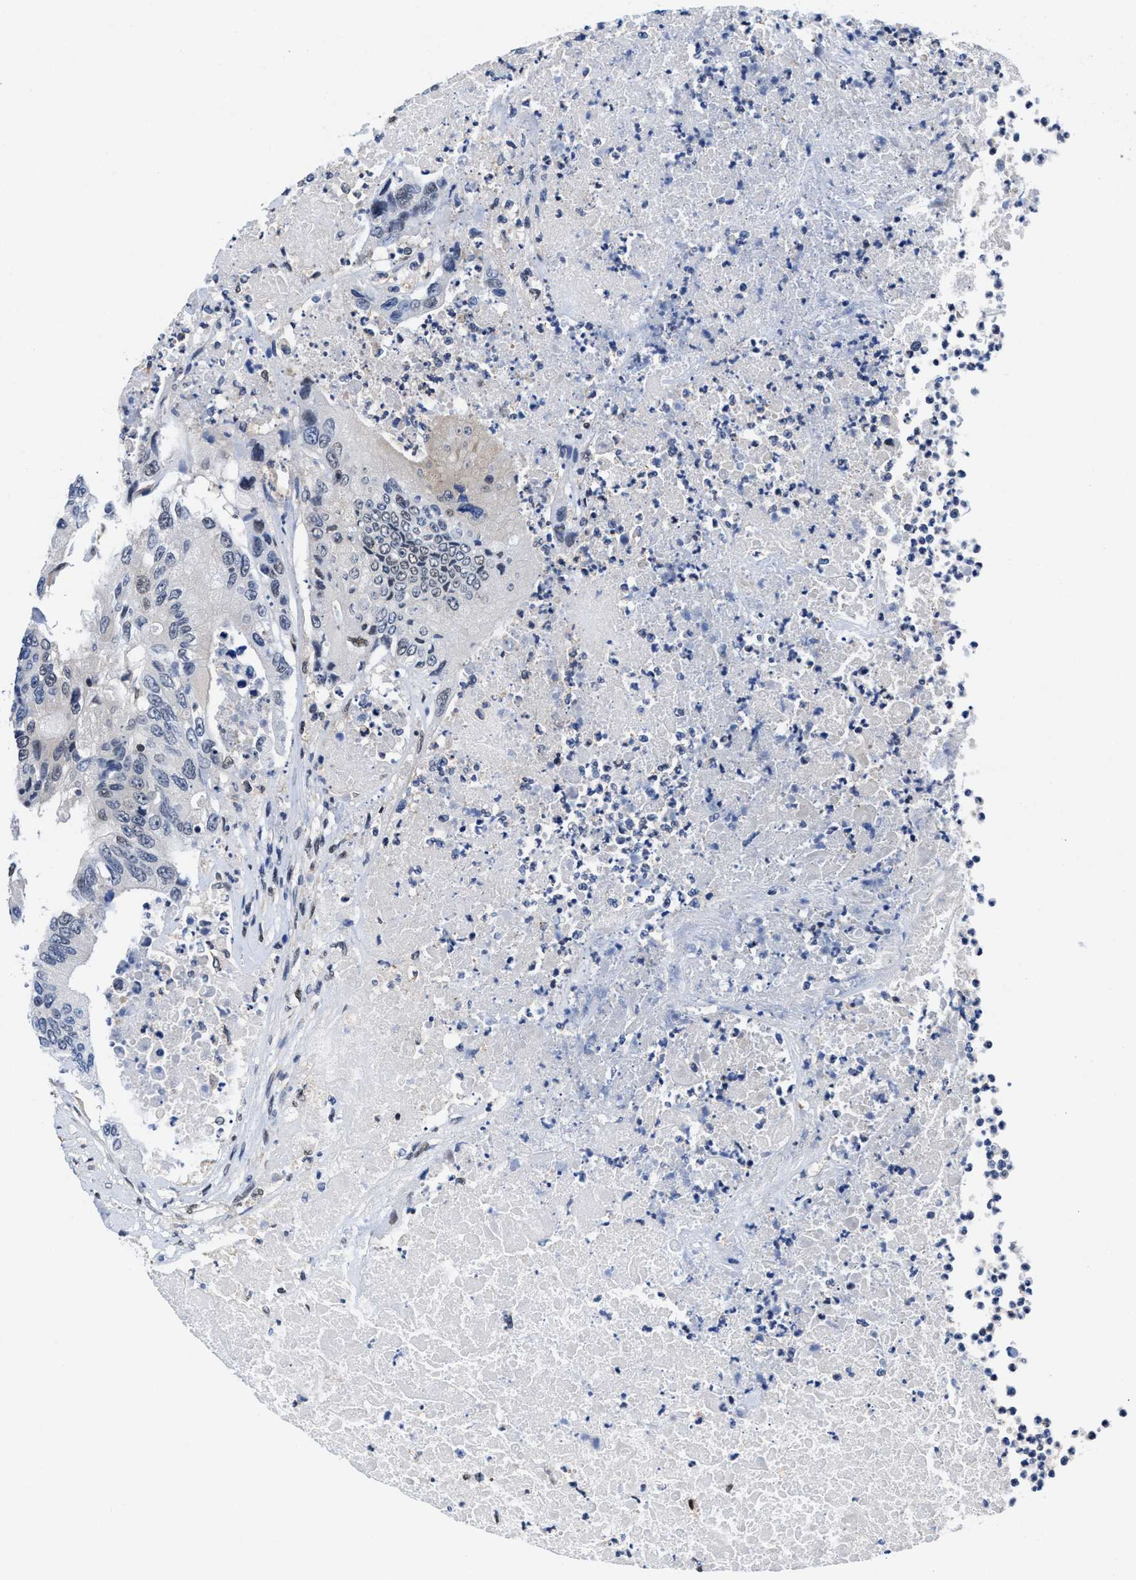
{"staining": {"intensity": "weak", "quantity": "<25%", "location": "nuclear"}, "tissue": "colorectal cancer", "cell_type": "Tumor cells", "image_type": "cancer", "snomed": [{"axis": "morphology", "description": "Adenocarcinoma, NOS"}, {"axis": "topography", "description": "Colon"}], "caption": "IHC of colorectal adenocarcinoma demonstrates no positivity in tumor cells. (DAB (3,3'-diaminobenzidine) immunohistochemistry (IHC), high magnification).", "gene": "ACLY", "patient": {"sex": "female", "age": 77}}